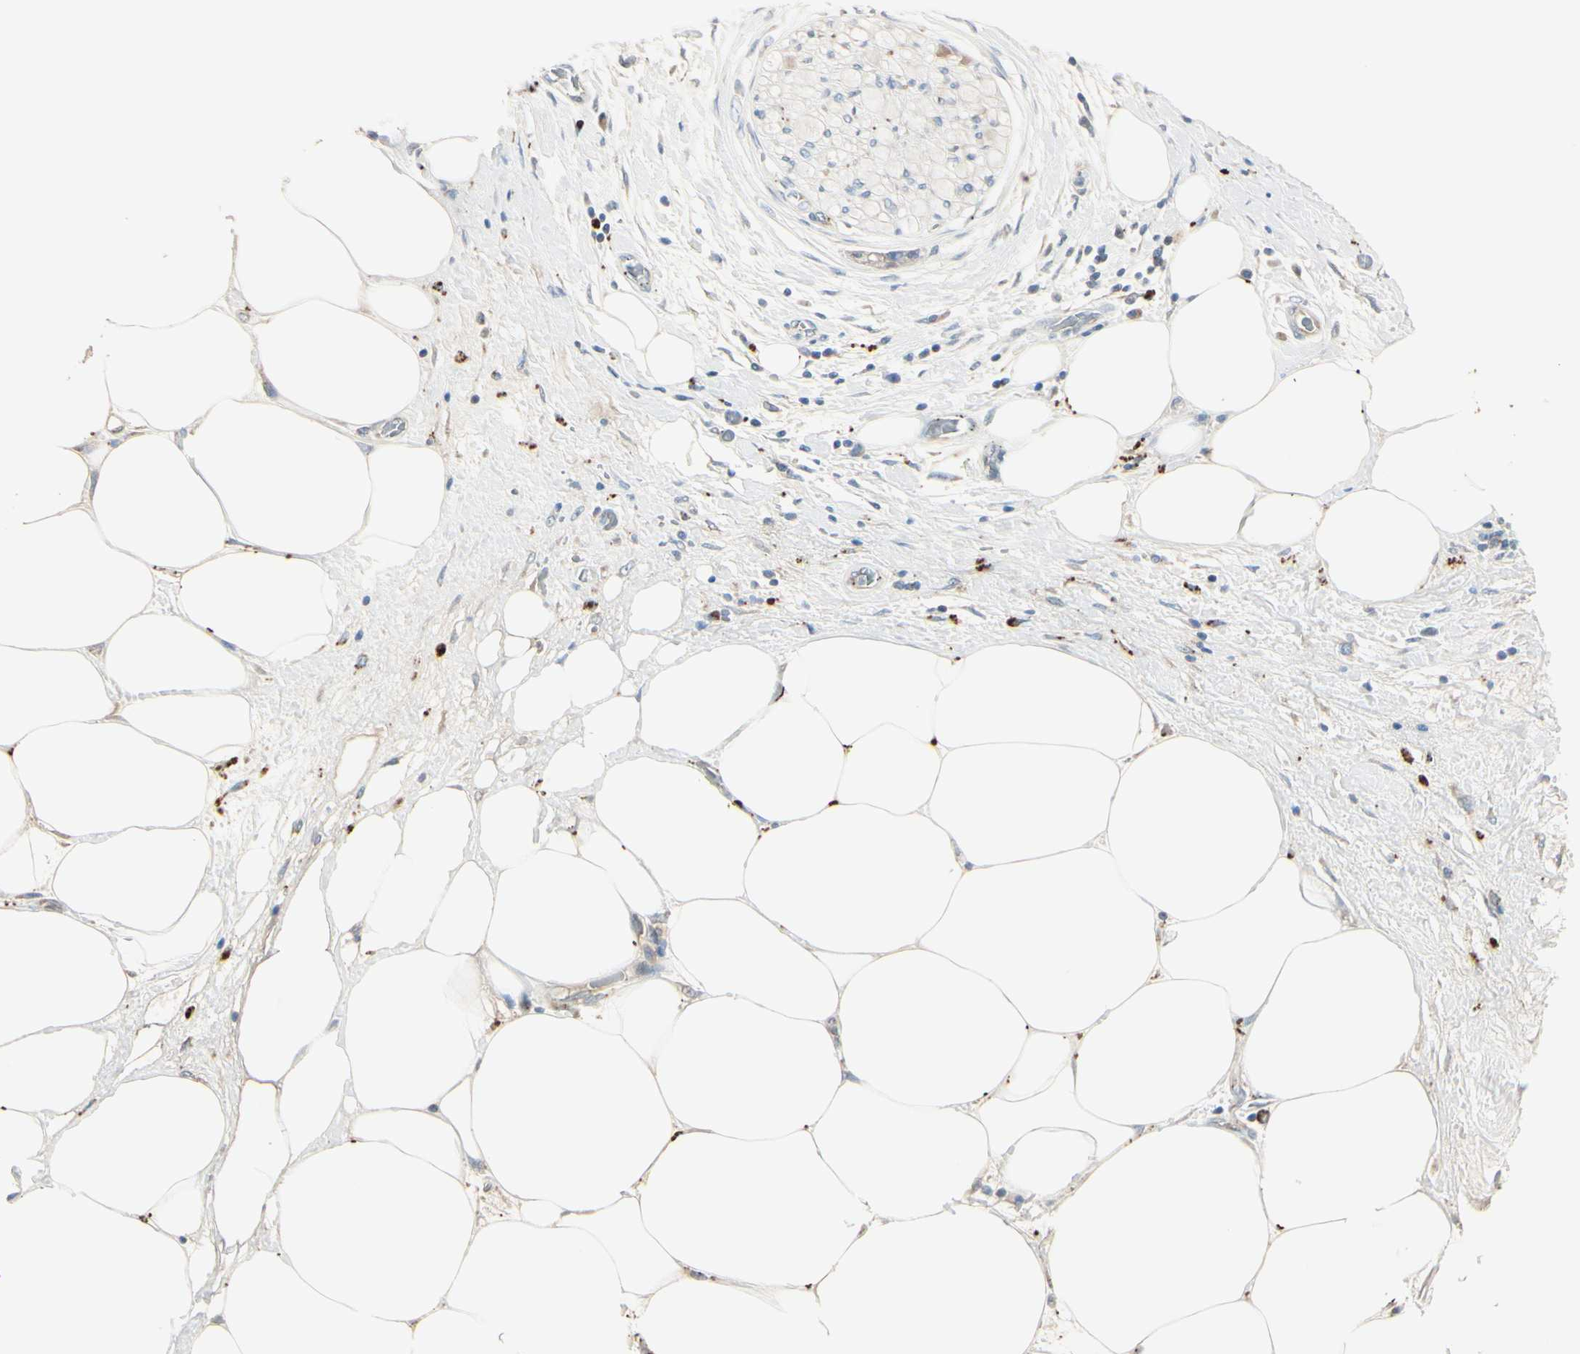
{"staining": {"intensity": "negative", "quantity": "none", "location": "none"}, "tissue": "pancreatic cancer", "cell_type": "Tumor cells", "image_type": "cancer", "snomed": [{"axis": "morphology", "description": "Adenocarcinoma, NOS"}, {"axis": "topography", "description": "Pancreas"}], "caption": "Pancreatic cancer (adenocarcinoma) was stained to show a protein in brown. There is no significant expression in tumor cells. The staining is performed using DAB brown chromogen with nuclei counter-stained in using hematoxylin.", "gene": "ANGPTL1", "patient": {"sex": "male", "age": 70}}